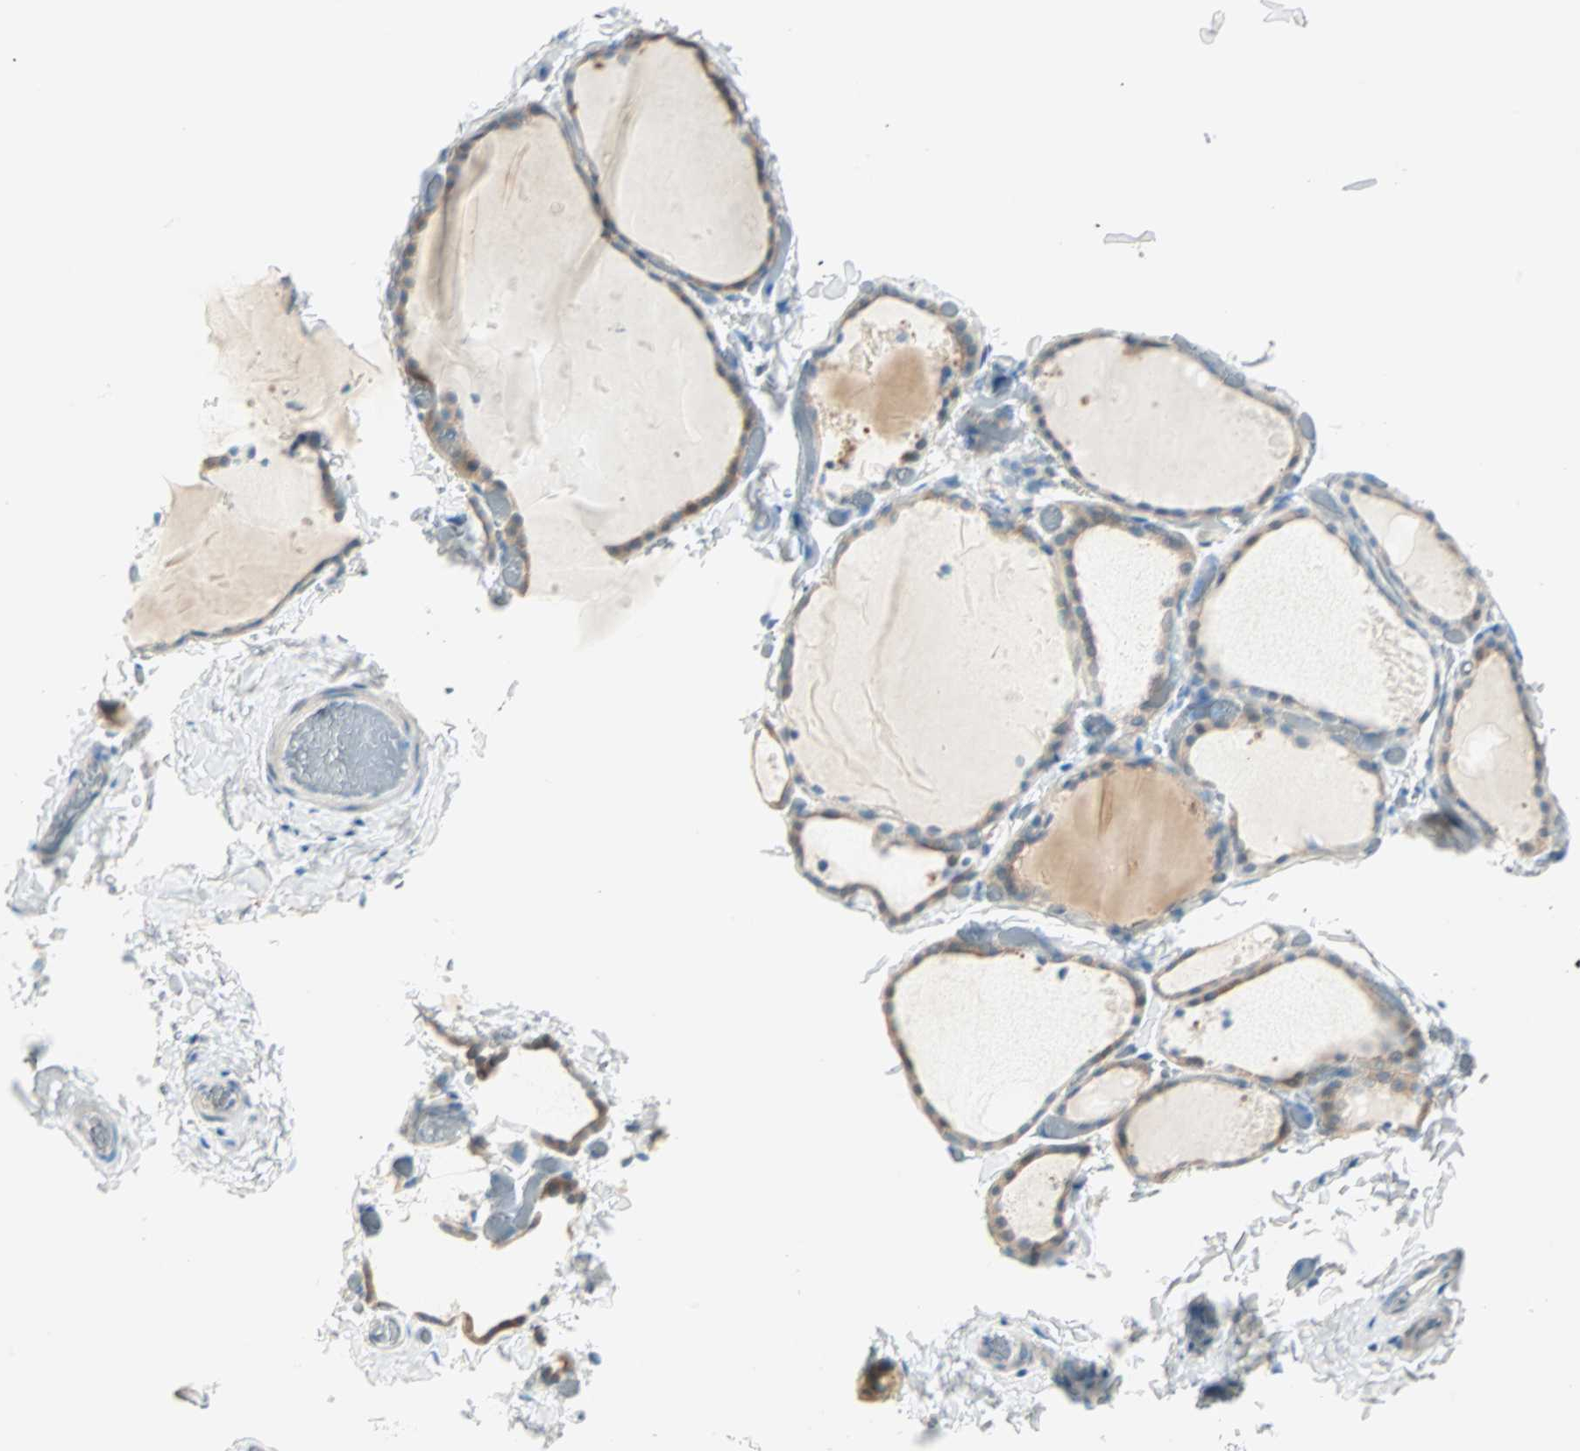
{"staining": {"intensity": "moderate", "quantity": ">75%", "location": "cytoplasmic/membranous"}, "tissue": "thyroid gland", "cell_type": "Glandular cells", "image_type": "normal", "snomed": [{"axis": "morphology", "description": "Normal tissue, NOS"}, {"axis": "topography", "description": "Thyroid gland"}], "caption": "DAB immunohistochemical staining of unremarkable thyroid gland reveals moderate cytoplasmic/membranous protein expression in approximately >75% of glandular cells.", "gene": "ATF6", "patient": {"sex": "female", "age": 22}}